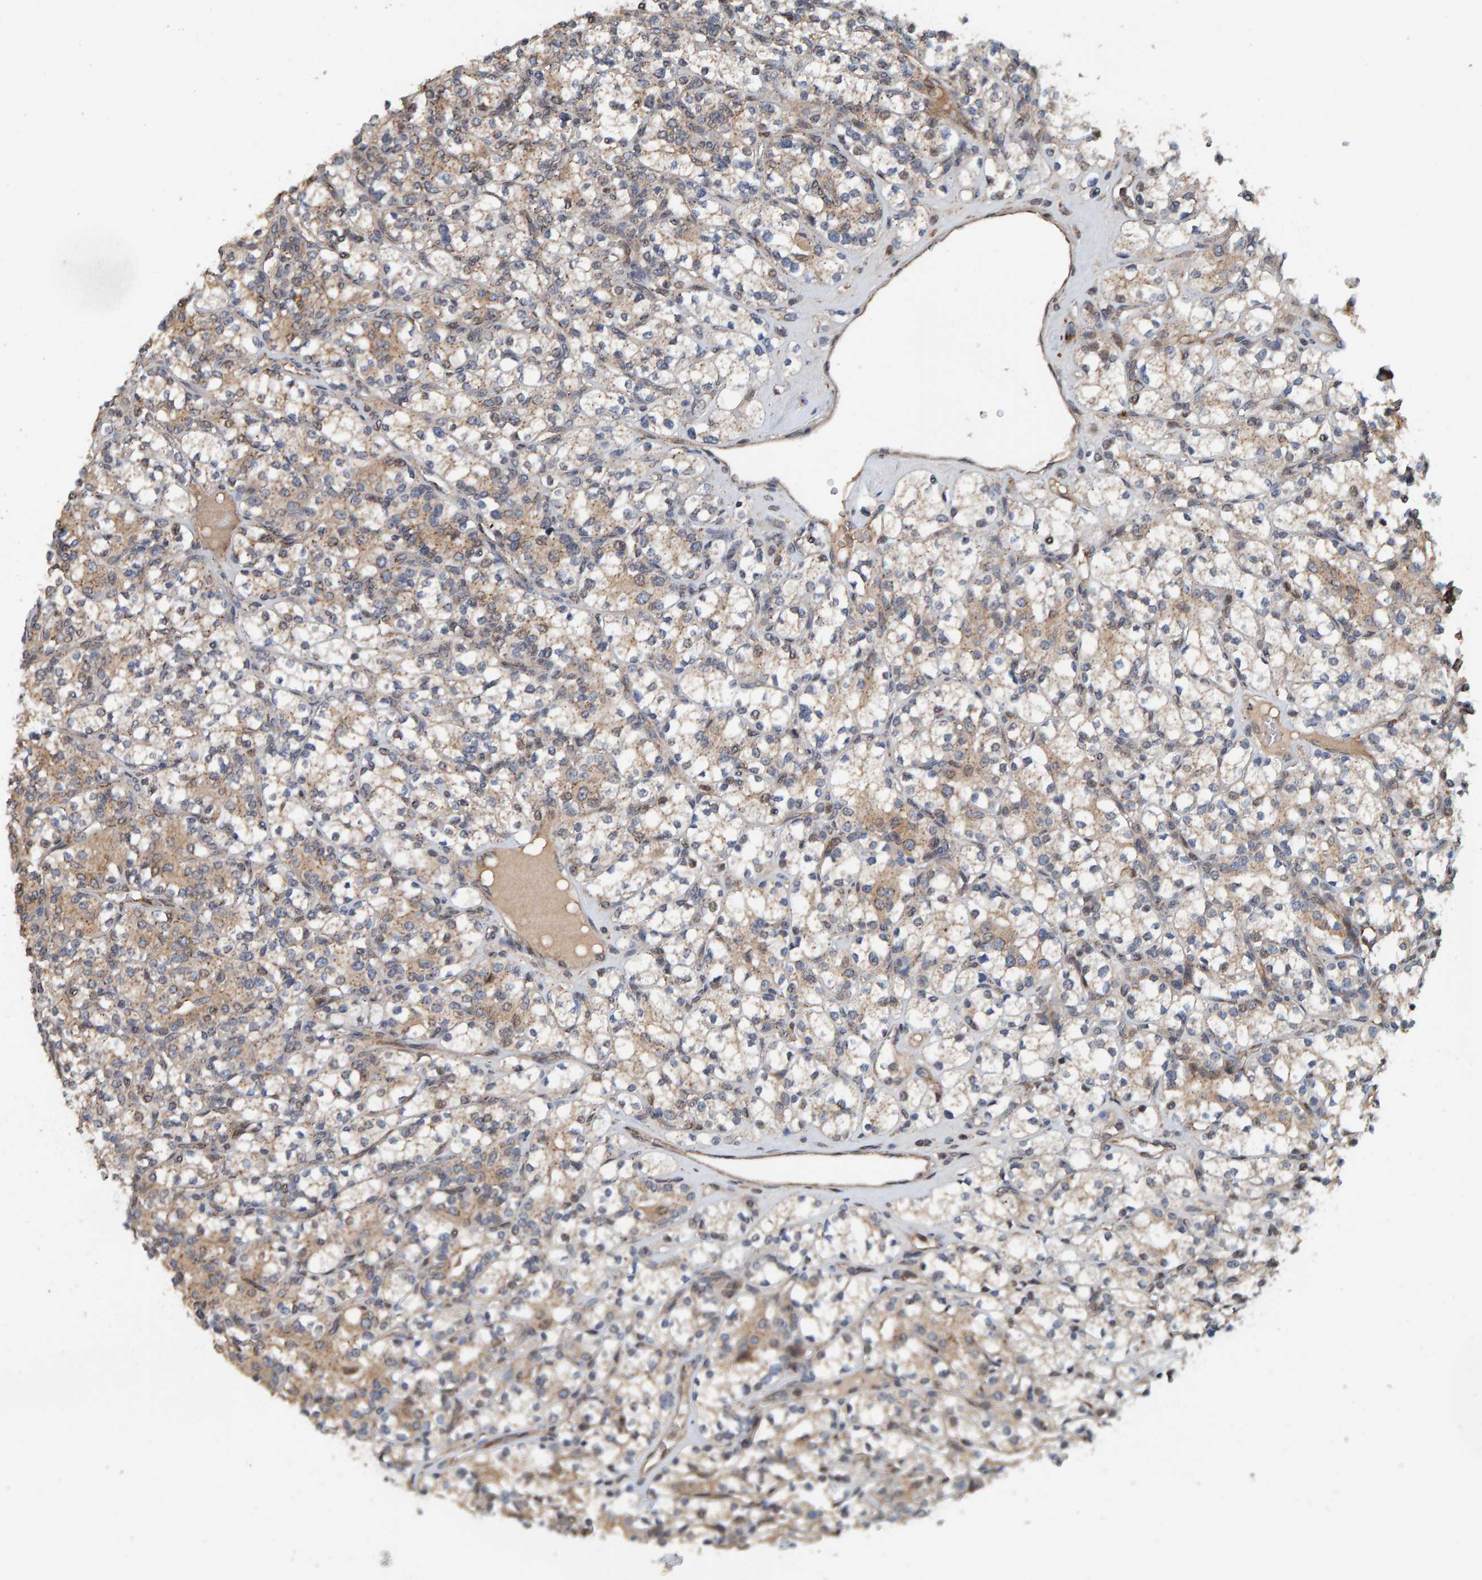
{"staining": {"intensity": "weak", "quantity": ">75%", "location": "cytoplasmic/membranous"}, "tissue": "renal cancer", "cell_type": "Tumor cells", "image_type": "cancer", "snomed": [{"axis": "morphology", "description": "Adenocarcinoma, NOS"}, {"axis": "topography", "description": "Kidney"}], "caption": "A high-resolution histopathology image shows immunohistochemistry (IHC) staining of renal cancer, which shows weak cytoplasmic/membranous expression in approximately >75% of tumor cells.", "gene": "CCDC25", "patient": {"sex": "male", "age": 77}}